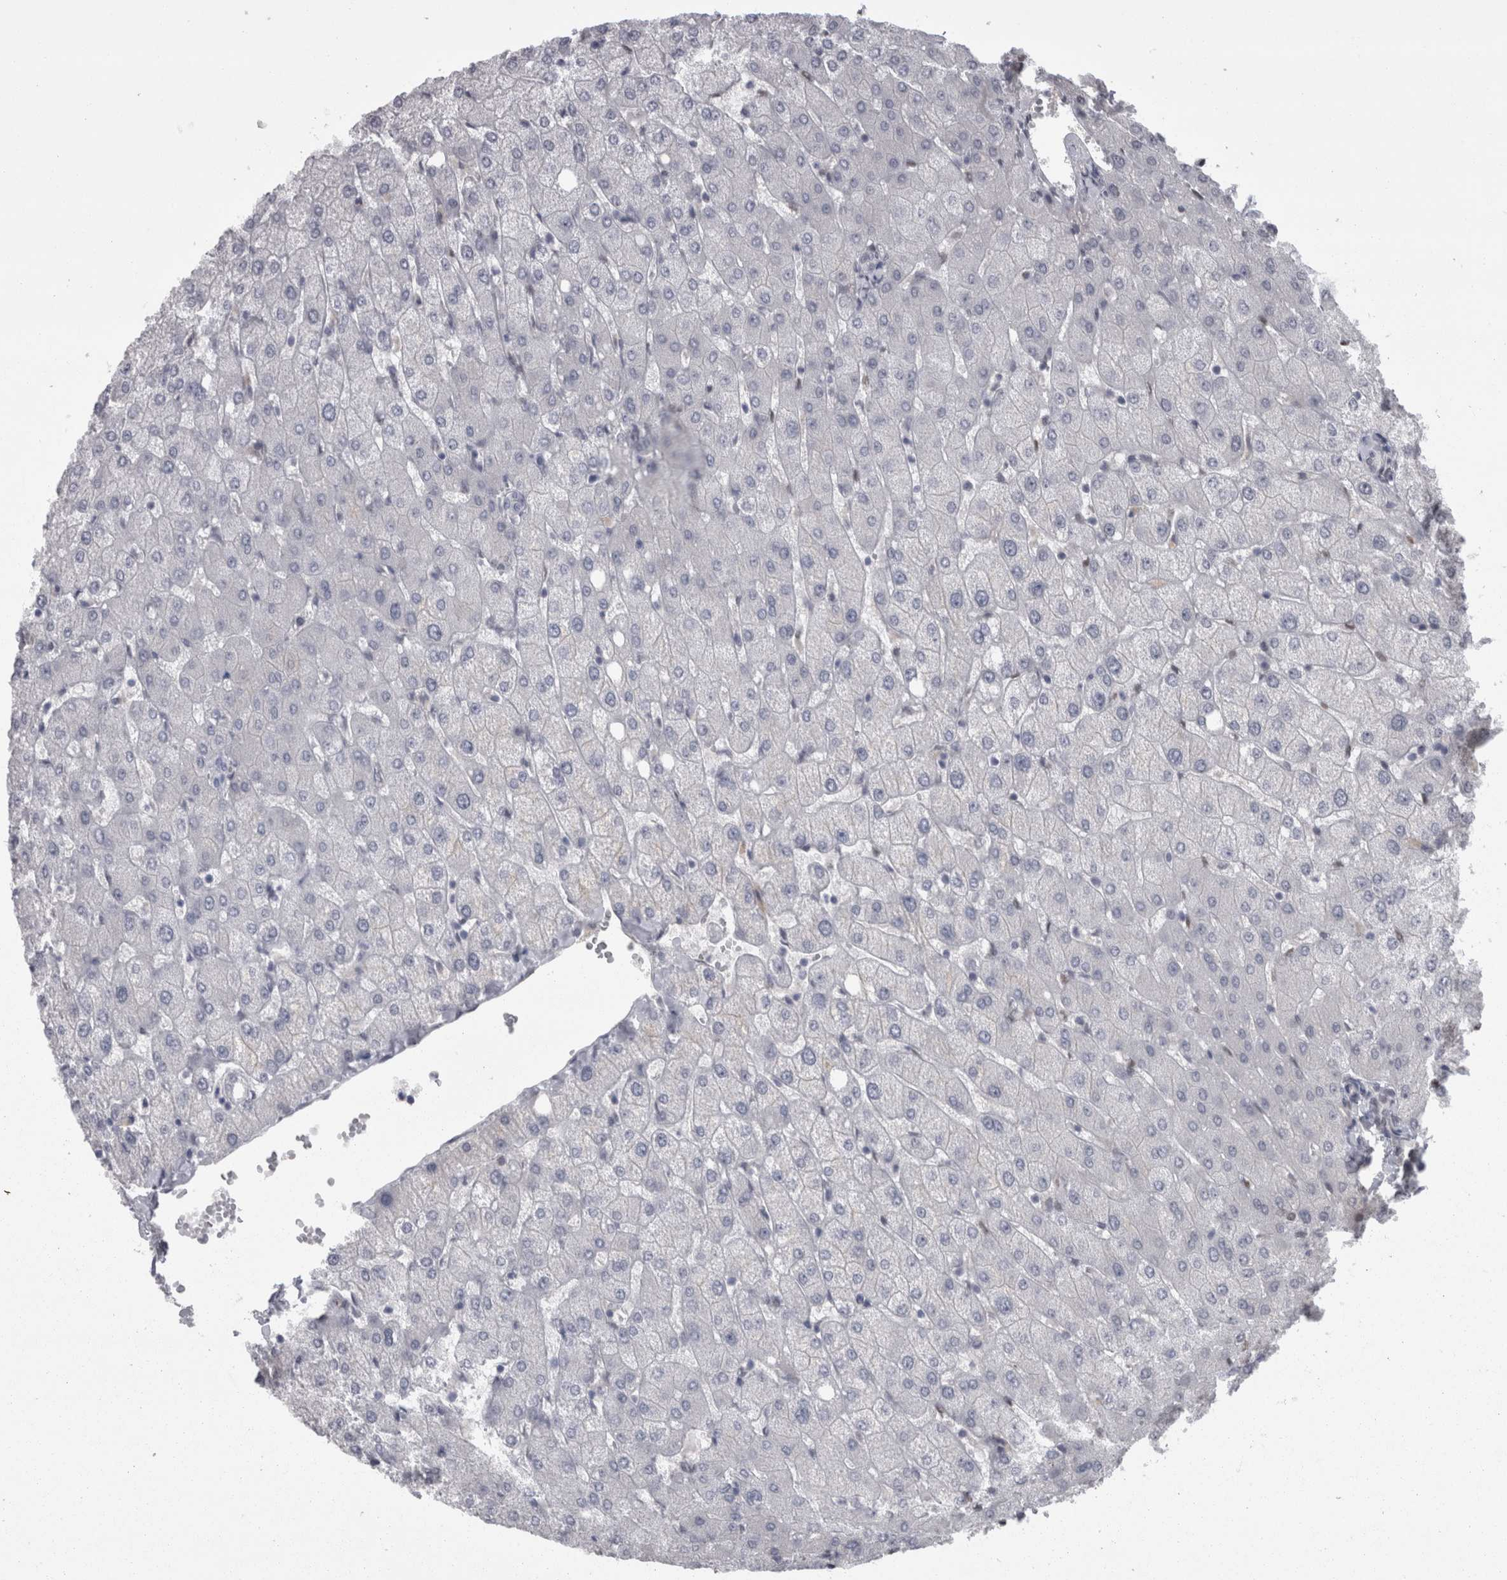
{"staining": {"intensity": "negative", "quantity": "none", "location": "none"}, "tissue": "liver", "cell_type": "Cholangiocytes", "image_type": "normal", "snomed": [{"axis": "morphology", "description": "Normal tissue, NOS"}, {"axis": "topography", "description": "Liver"}], "caption": "A high-resolution histopathology image shows immunohistochemistry staining of unremarkable liver, which exhibits no significant expression in cholangiocytes.", "gene": "C1orf54", "patient": {"sex": "female", "age": 54}}